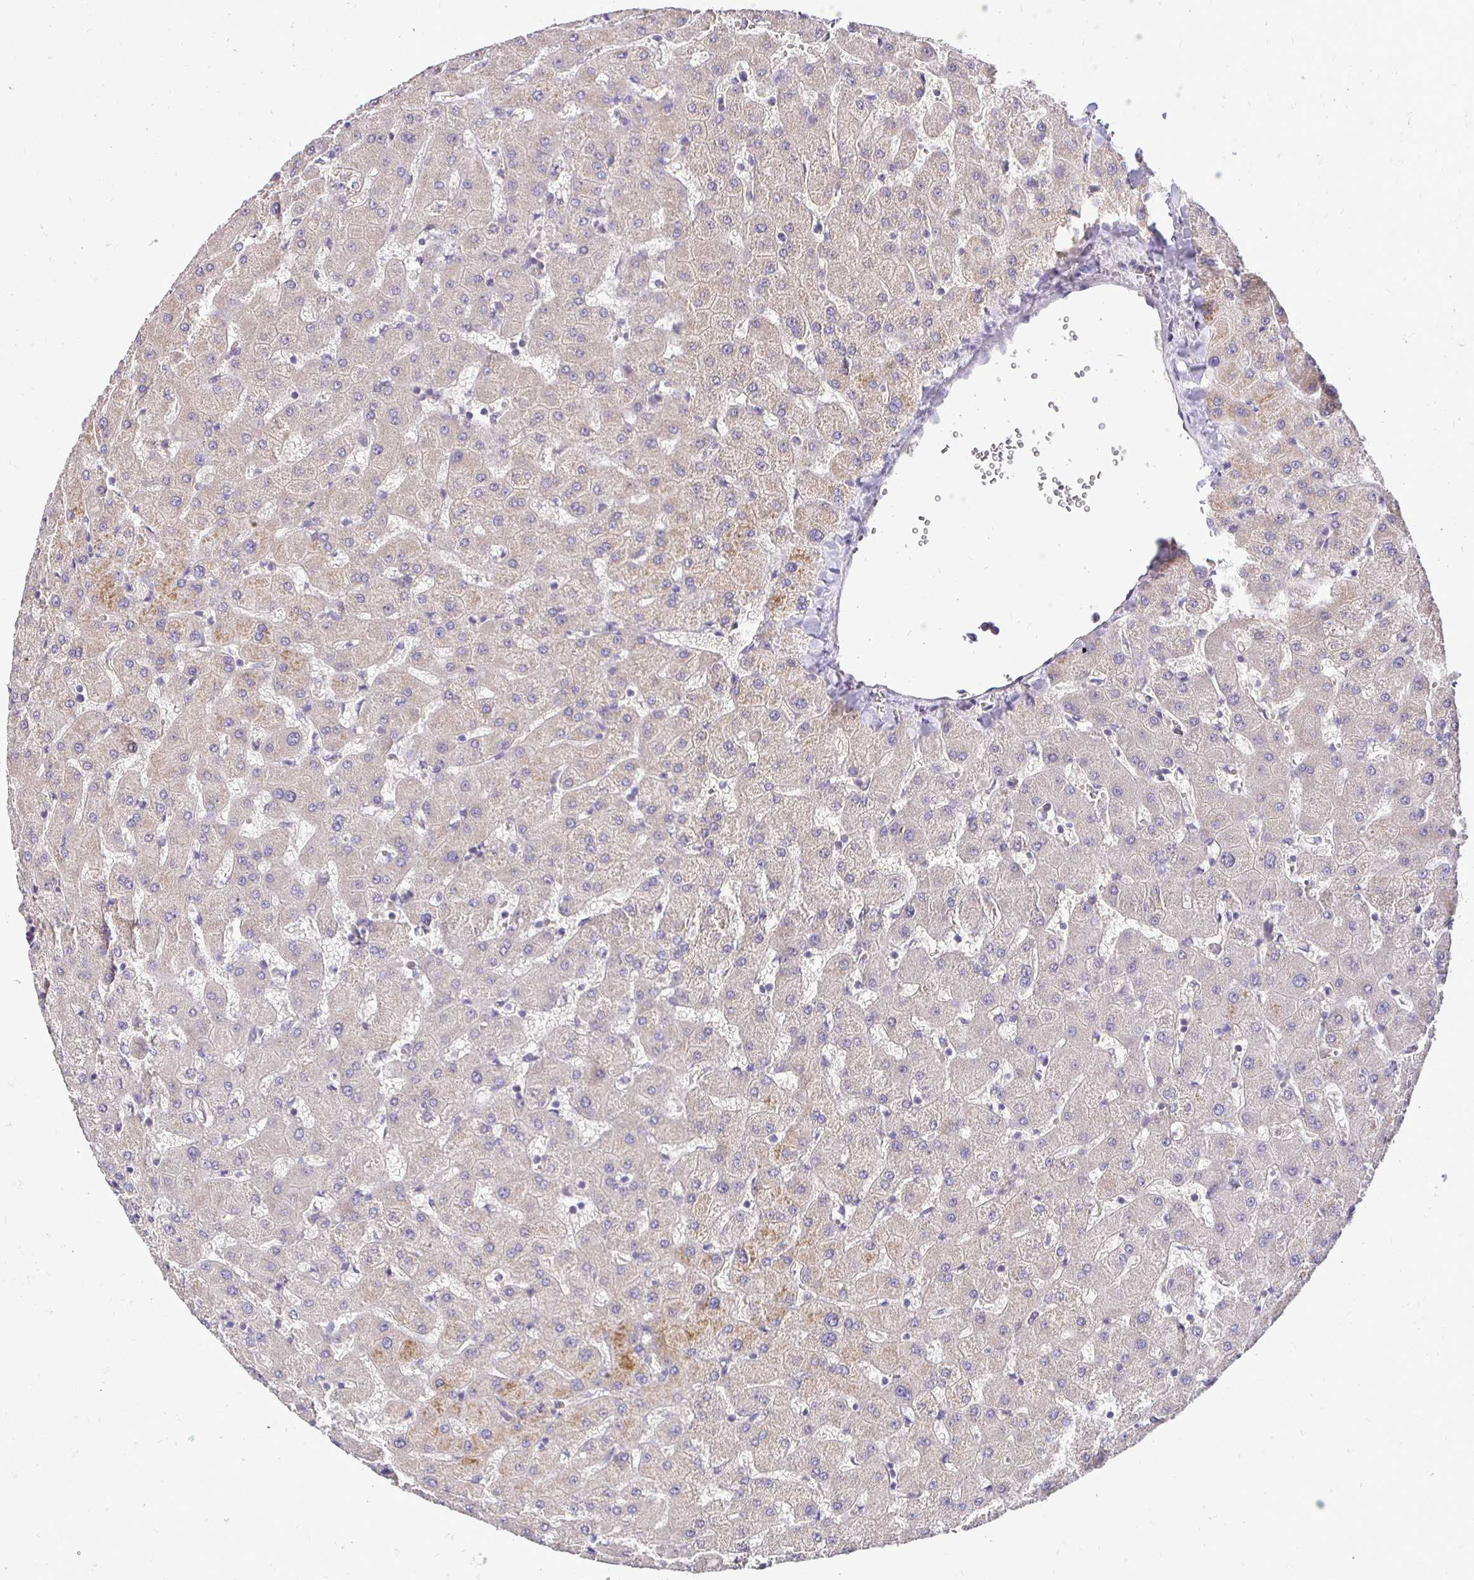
{"staining": {"intensity": "negative", "quantity": "none", "location": "none"}, "tissue": "liver", "cell_type": "Cholangiocytes", "image_type": "normal", "snomed": [{"axis": "morphology", "description": "Normal tissue, NOS"}, {"axis": "topography", "description": "Liver"}], "caption": "This is a photomicrograph of IHC staining of benign liver, which shows no staining in cholangiocytes. (DAB IHC visualized using brightfield microscopy, high magnification).", "gene": "SLC9A1", "patient": {"sex": "female", "age": 63}}